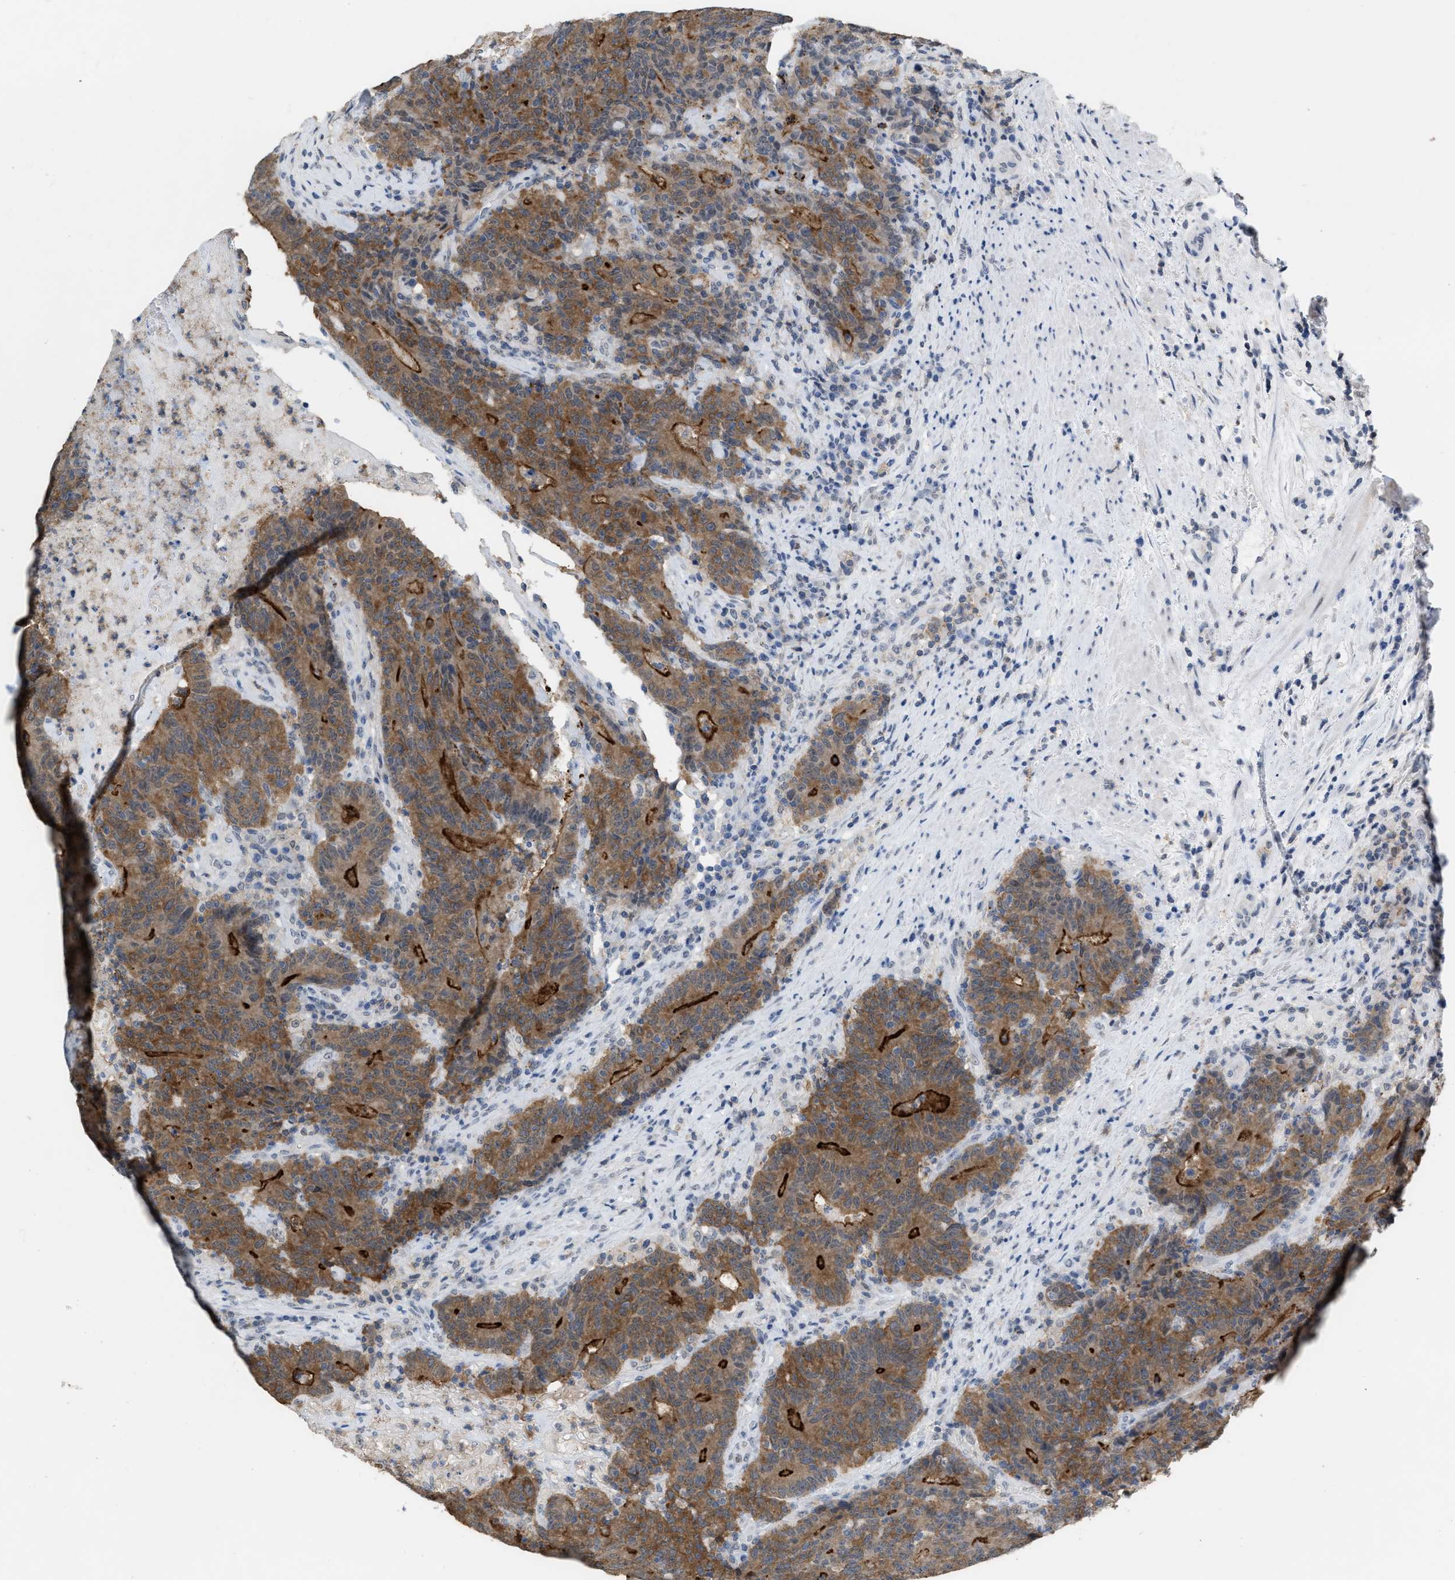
{"staining": {"intensity": "moderate", "quantity": ">75%", "location": "cytoplasmic/membranous"}, "tissue": "colorectal cancer", "cell_type": "Tumor cells", "image_type": "cancer", "snomed": [{"axis": "morphology", "description": "Normal tissue, NOS"}, {"axis": "morphology", "description": "Adenocarcinoma, NOS"}, {"axis": "topography", "description": "Colon"}], "caption": "Immunohistochemistry (IHC) micrograph of neoplastic tissue: colorectal cancer (adenocarcinoma) stained using immunohistochemistry (IHC) demonstrates medium levels of moderate protein expression localized specifically in the cytoplasmic/membranous of tumor cells, appearing as a cytoplasmic/membranous brown color.", "gene": "BAIAP2L1", "patient": {"sex": "female", "age": 75}}